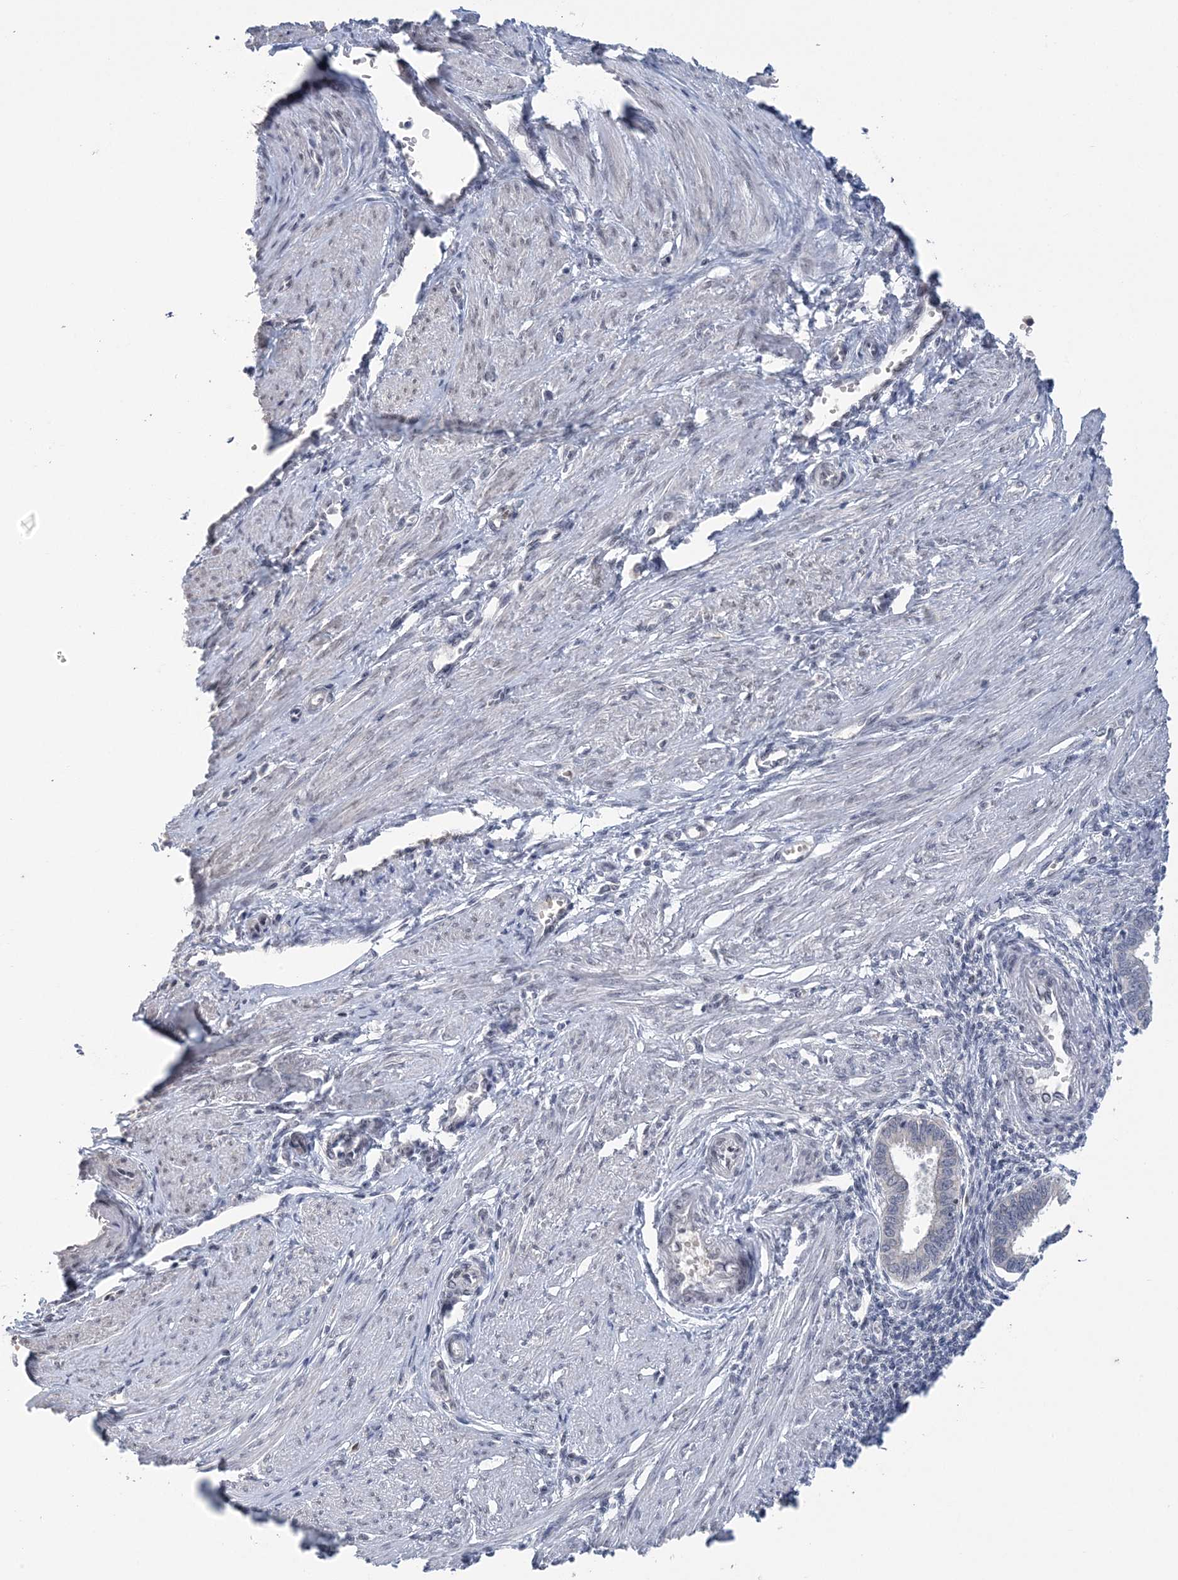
{"staining": {"intensity": "negative", "quantity": "none", "location": "none"}, "tissue": "endometrium", "cell_type": "Cells in endometrial stroma", "image_type": "normal", "snomed": [{"axis": "morphology", "description": "Normal tissue, NOS"}, {"axis": "topography", "description": "Endometrium"}], "caption": "The image reveals no significant positivity in cells in endometrial stroma of endometrium.", "gene": "ZBTB7A", "patient": {"sex": "female", "age": 33}}